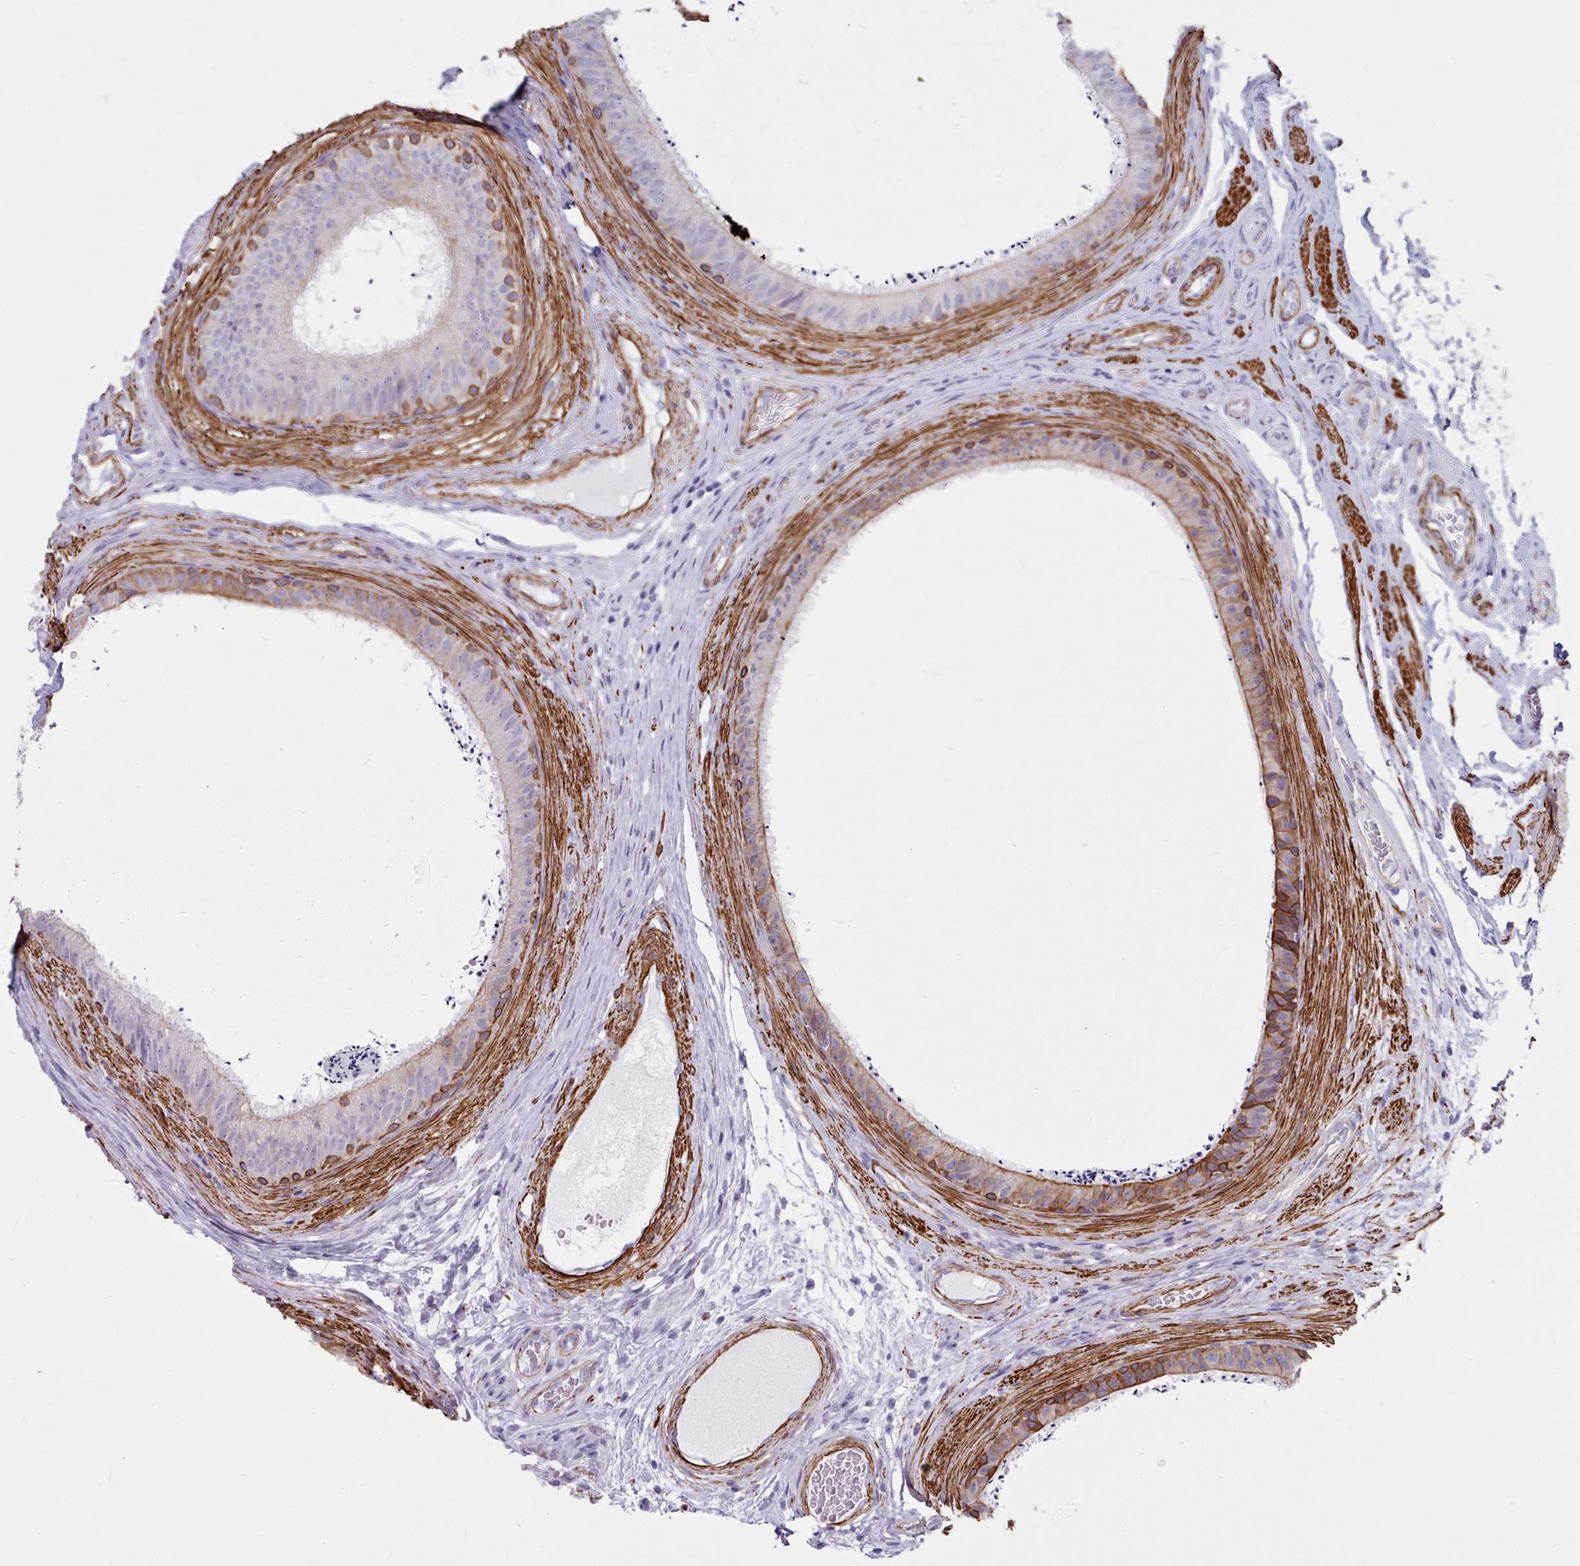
{"staining": {"intensity": "strong", "quantity": "<25%", "location": "cytoplasmic/membranous"}, "tissue": "epididymis", "cell_type": "Glandular cells", "image_type": "normal", "snomed": [{"axis": "morphology", "description": "Normal tissue, NOS"}, {"axis": "topography", "description": "Testis"}, {"axis": "topography", "description": "Epididymis"}], "caption": "Immunohistochemical staining of benign human epididymis shows strong cytoplasmic/membranous protein positivity in approximately <25% of glandular cells.", "gene": "FPGS", "patient": {"sex": "male", "age": 41}}